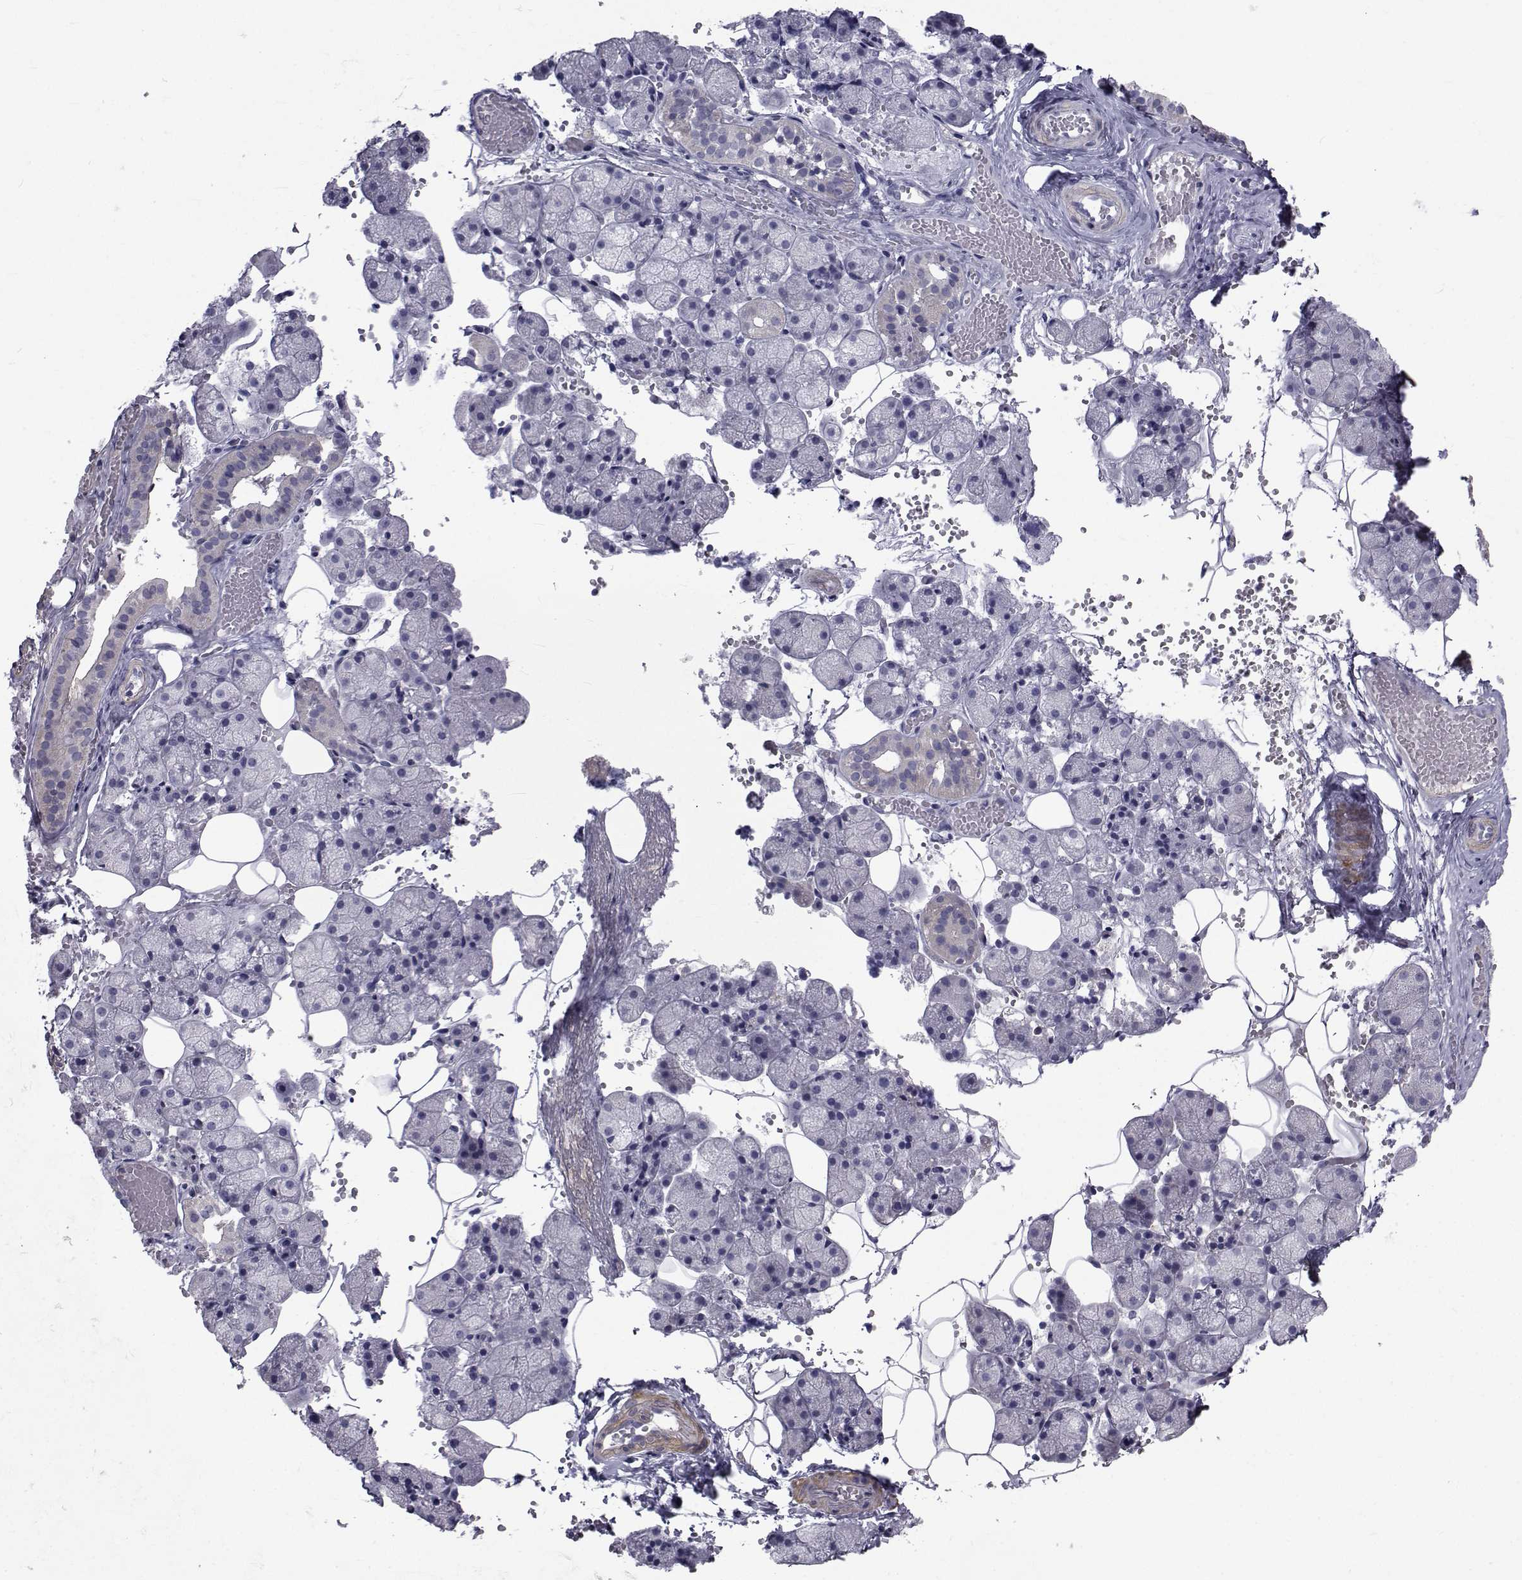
{"staining": {"intensity": "weak", "quantity": "<25%", "location": "cytoplasmic/membranous"}, "tissue": "salivary gland", "cell_type": "Glandular cells", "image_type": "normal", "snomed": [{"axis": "morphology", "description": "Normal tissue, NOS"}, {"axis": "topography", "description": "Salivary gland"}], "caption": "Protein analysis of benign salivary gland reveals no significant positivity in glandular cells. (Stains: DAB (3,3'-diaminobenzidine) immunohistochemistry (IHC) with hematoxylin counter stain, Microscopy: brightfield microscopy at high magnification).", "gene": "FDXR", "patient": {"sex": "male", "age": 38}}